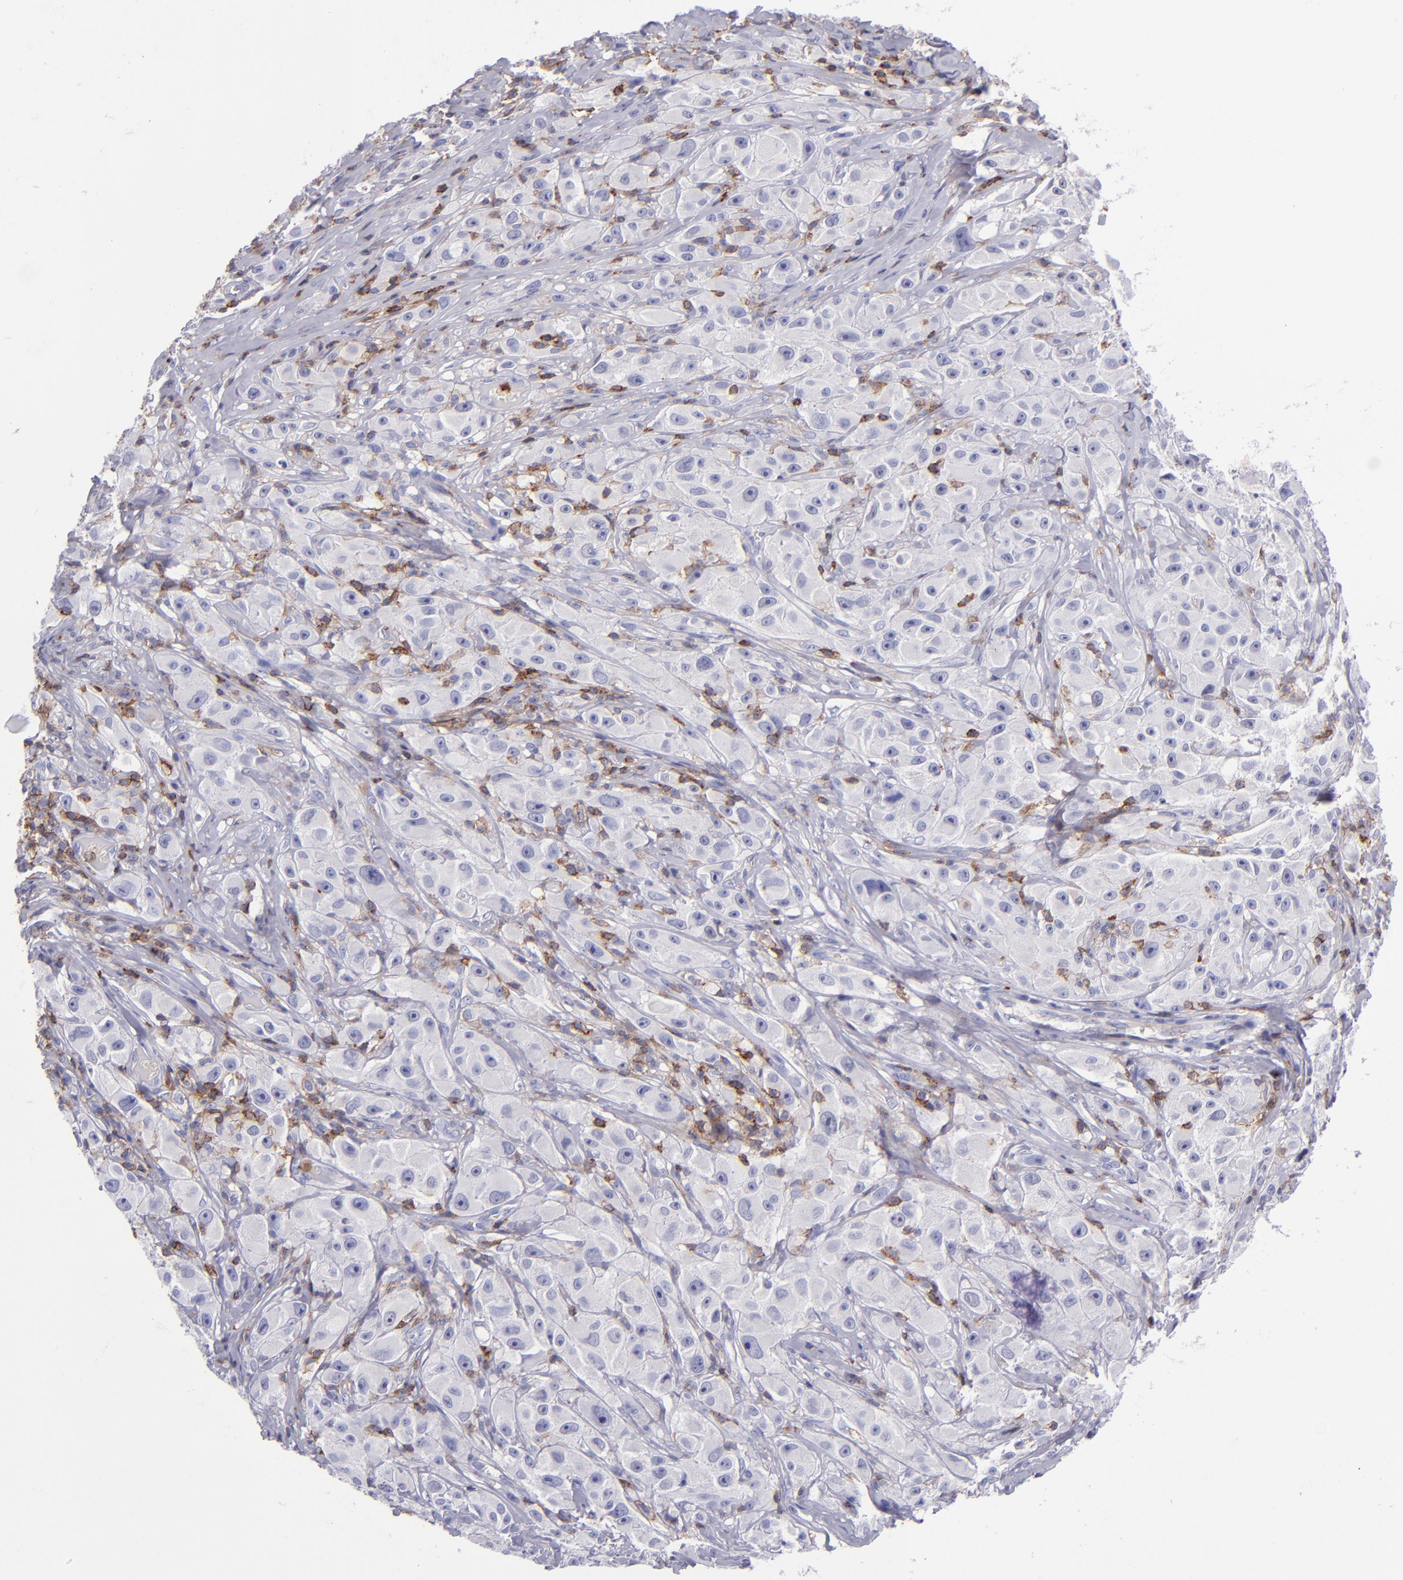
{"staining": {"intensity": "negative", "quantity": "none", "location": "none"}, "tissue": "melanoma", "cell_type": "Tumor cells", "image_type": "cancer", "snomed": [{"axis": "morphology", "description": "Malignant melanoma, NOS"}, {"axis": "topography", "description": "Skin"}], "caption": "Human malignant melanoma stained for a protein using immunohistochemistry displays no staining in tumor cells.", "gene": "ICAM3", "patient": {"sex": "male", "age": 56}}